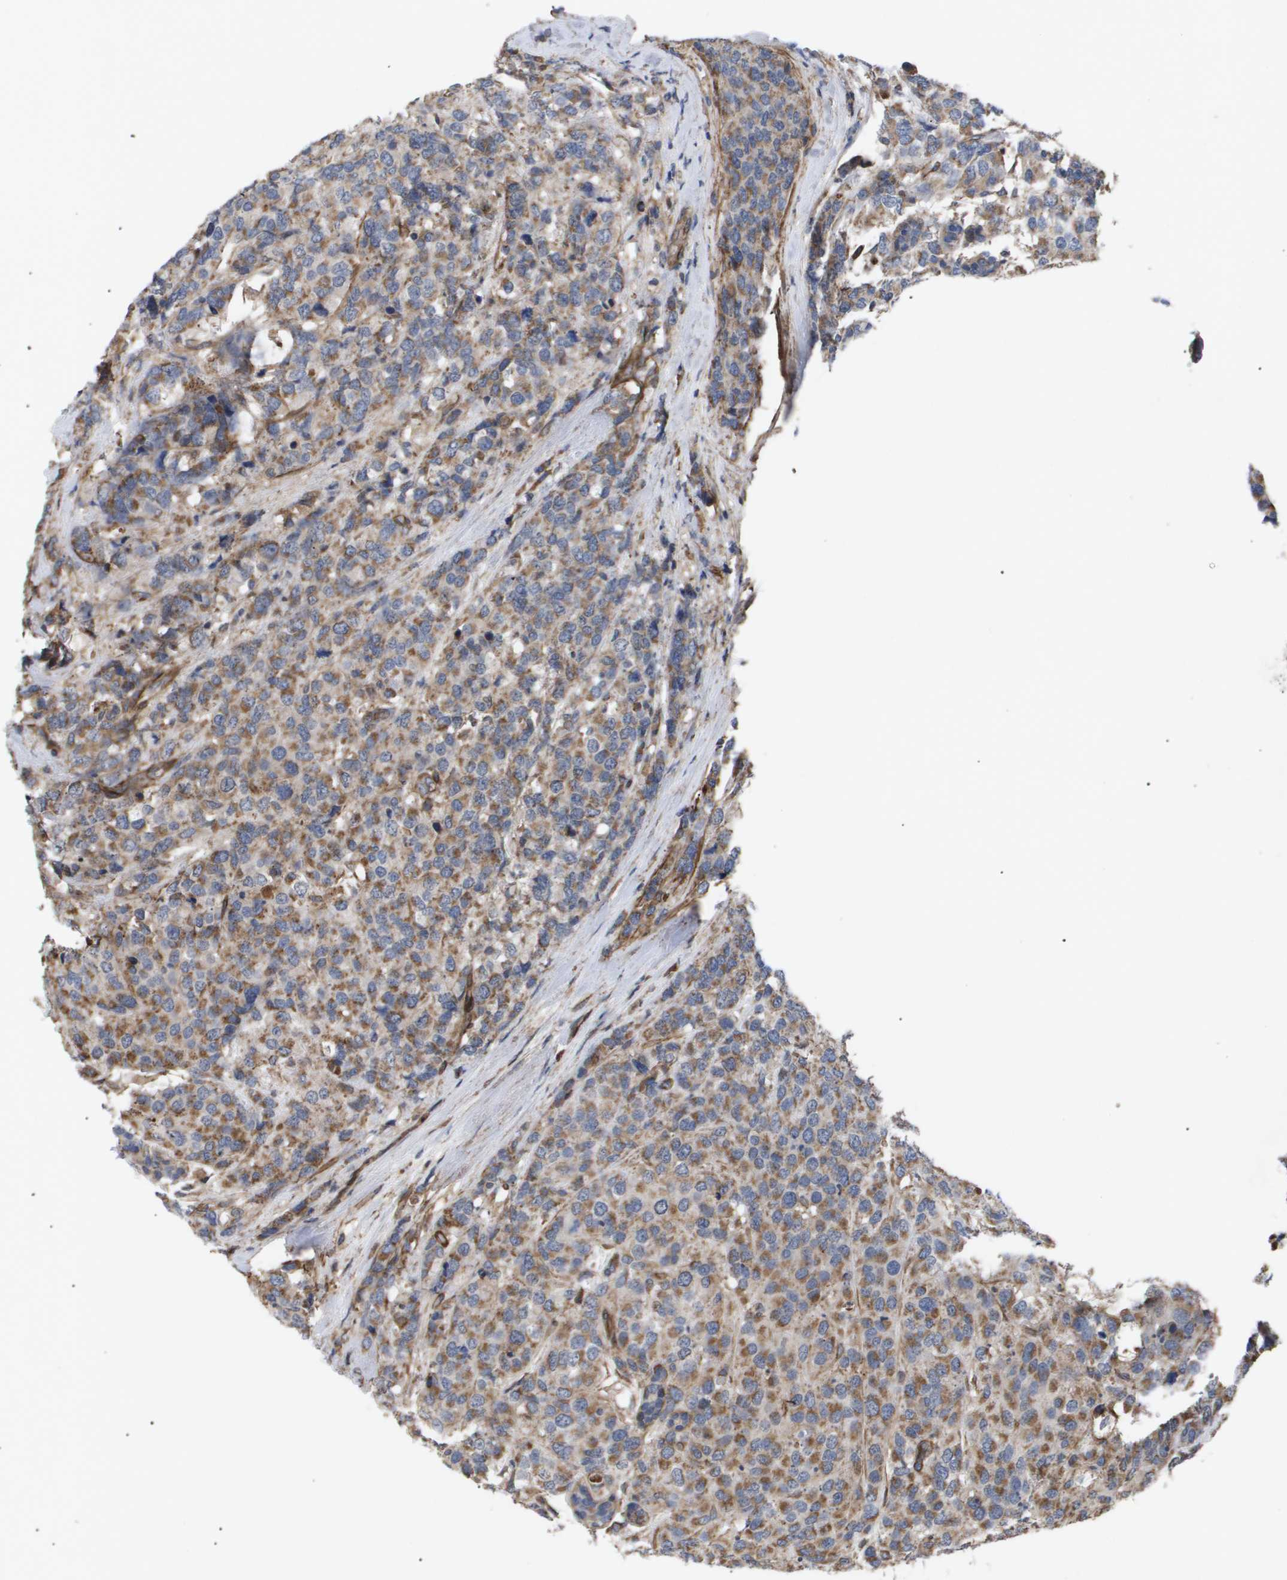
{"staining": {"intensity": "moderate", "quantity": ">75%", "location": "cytoplasmic/membranous"}, "tissue": "breast cancer", "cell_type": "Tumor cells", "image_type": "cancer", "snomed": [{"axis": "morphology", "description": "Lobular carcinoma"}, {"axis": "topography", "description": "Breast"}], "caption": "Moderate cytoplasmic/membranous protein positivity is appreciated in about >75% of tumor cells in lobular carcinoma (breast).", "gene": "TNS1", "patient": {"sex": "female", "age": 59}}